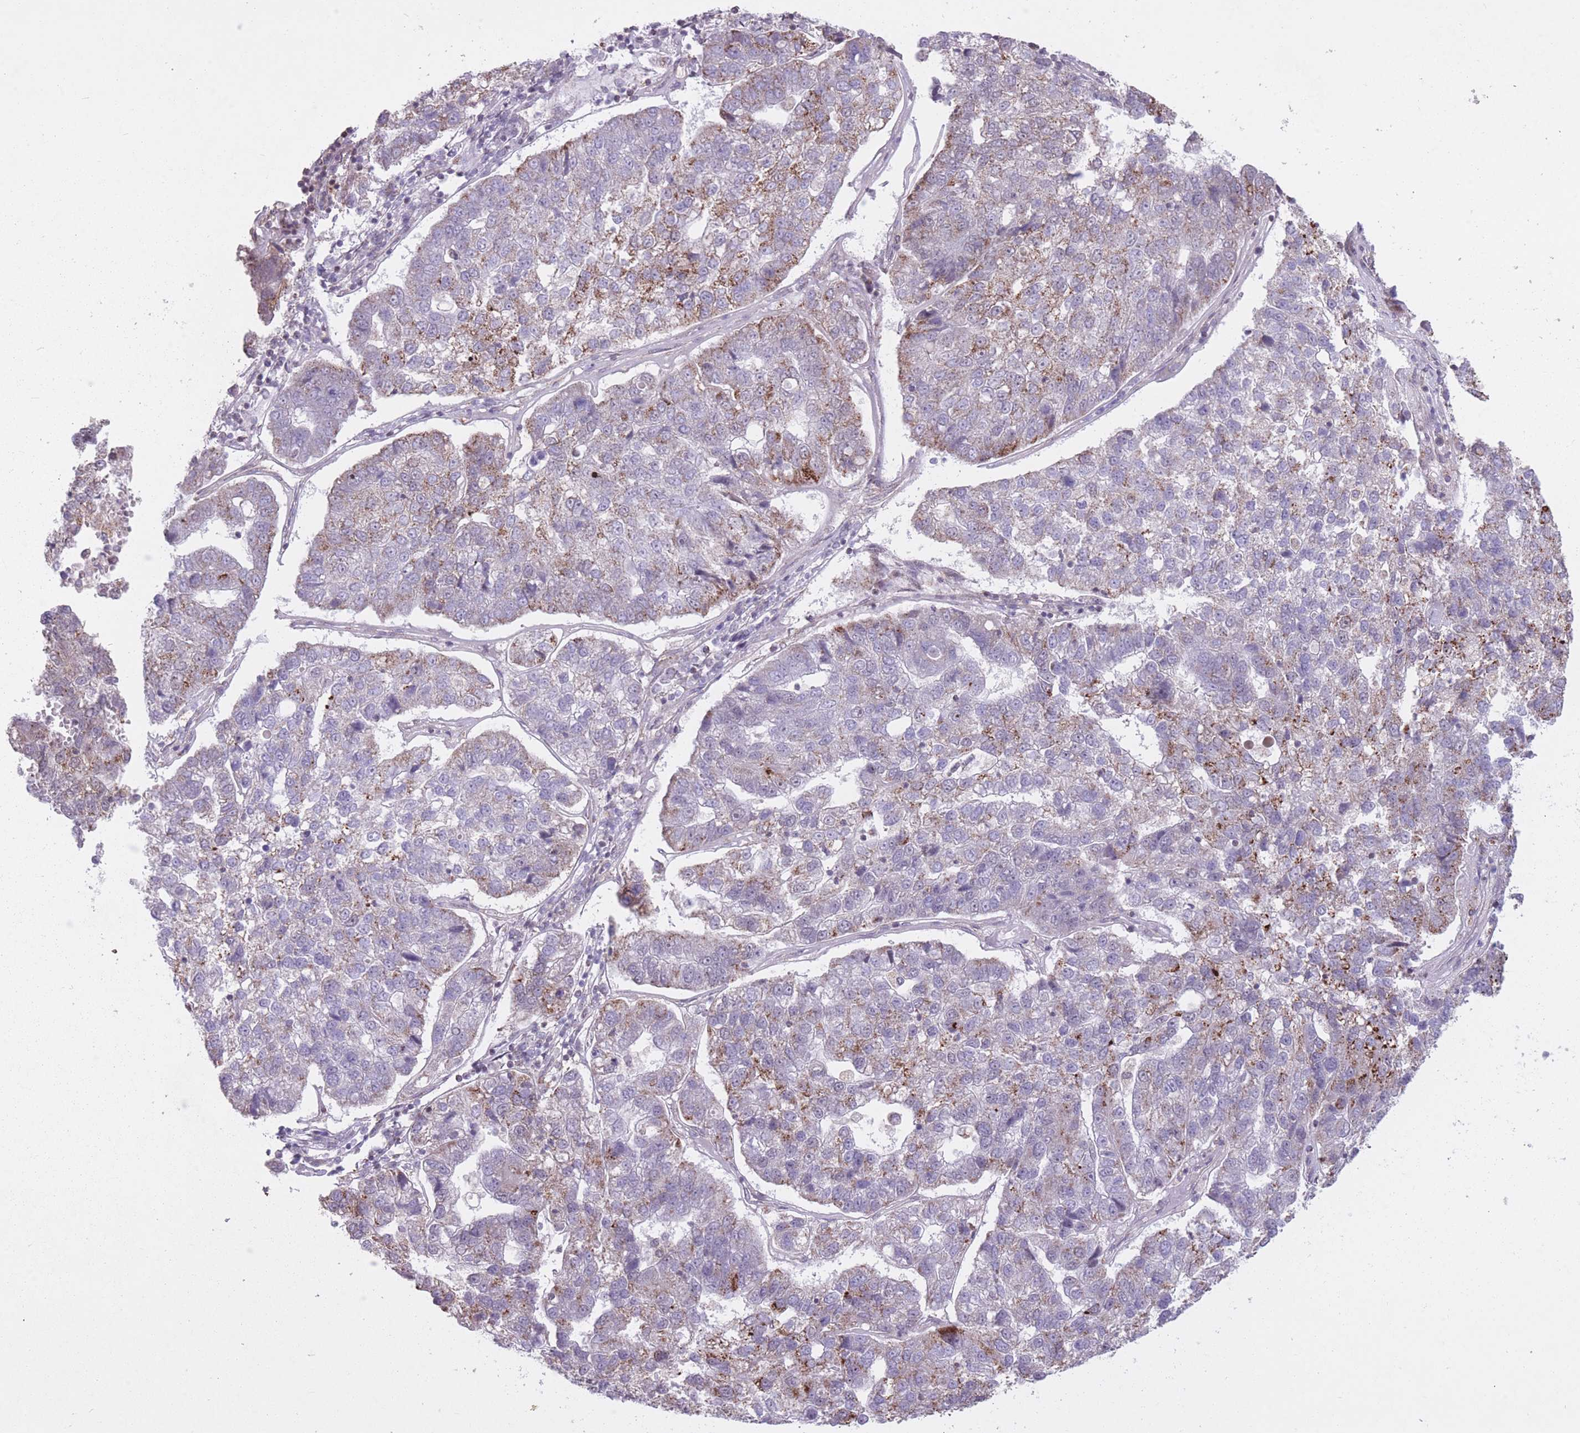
{"staining": {"intensity": "moderate", "quantity": "<25%", "location": "cytoplasmic/membranous"}, "tissue": "pancreatic cancer", "cell_type": "Tumor cells", "image_type": "cancer", "snomed": [{"axis": "morphology", "description": "Adenocarcinoma, NOS"}, {"axis": "topography", "description": "Pancreas"}], "caption": "Moderate cytoplasmic/membranous positivity is identified in about <25% of tumor cells in pancreatic cancer (adenocarcinoma).", "gene": "DPYSL4", "patient": {"sex": "female", "age": 61}}